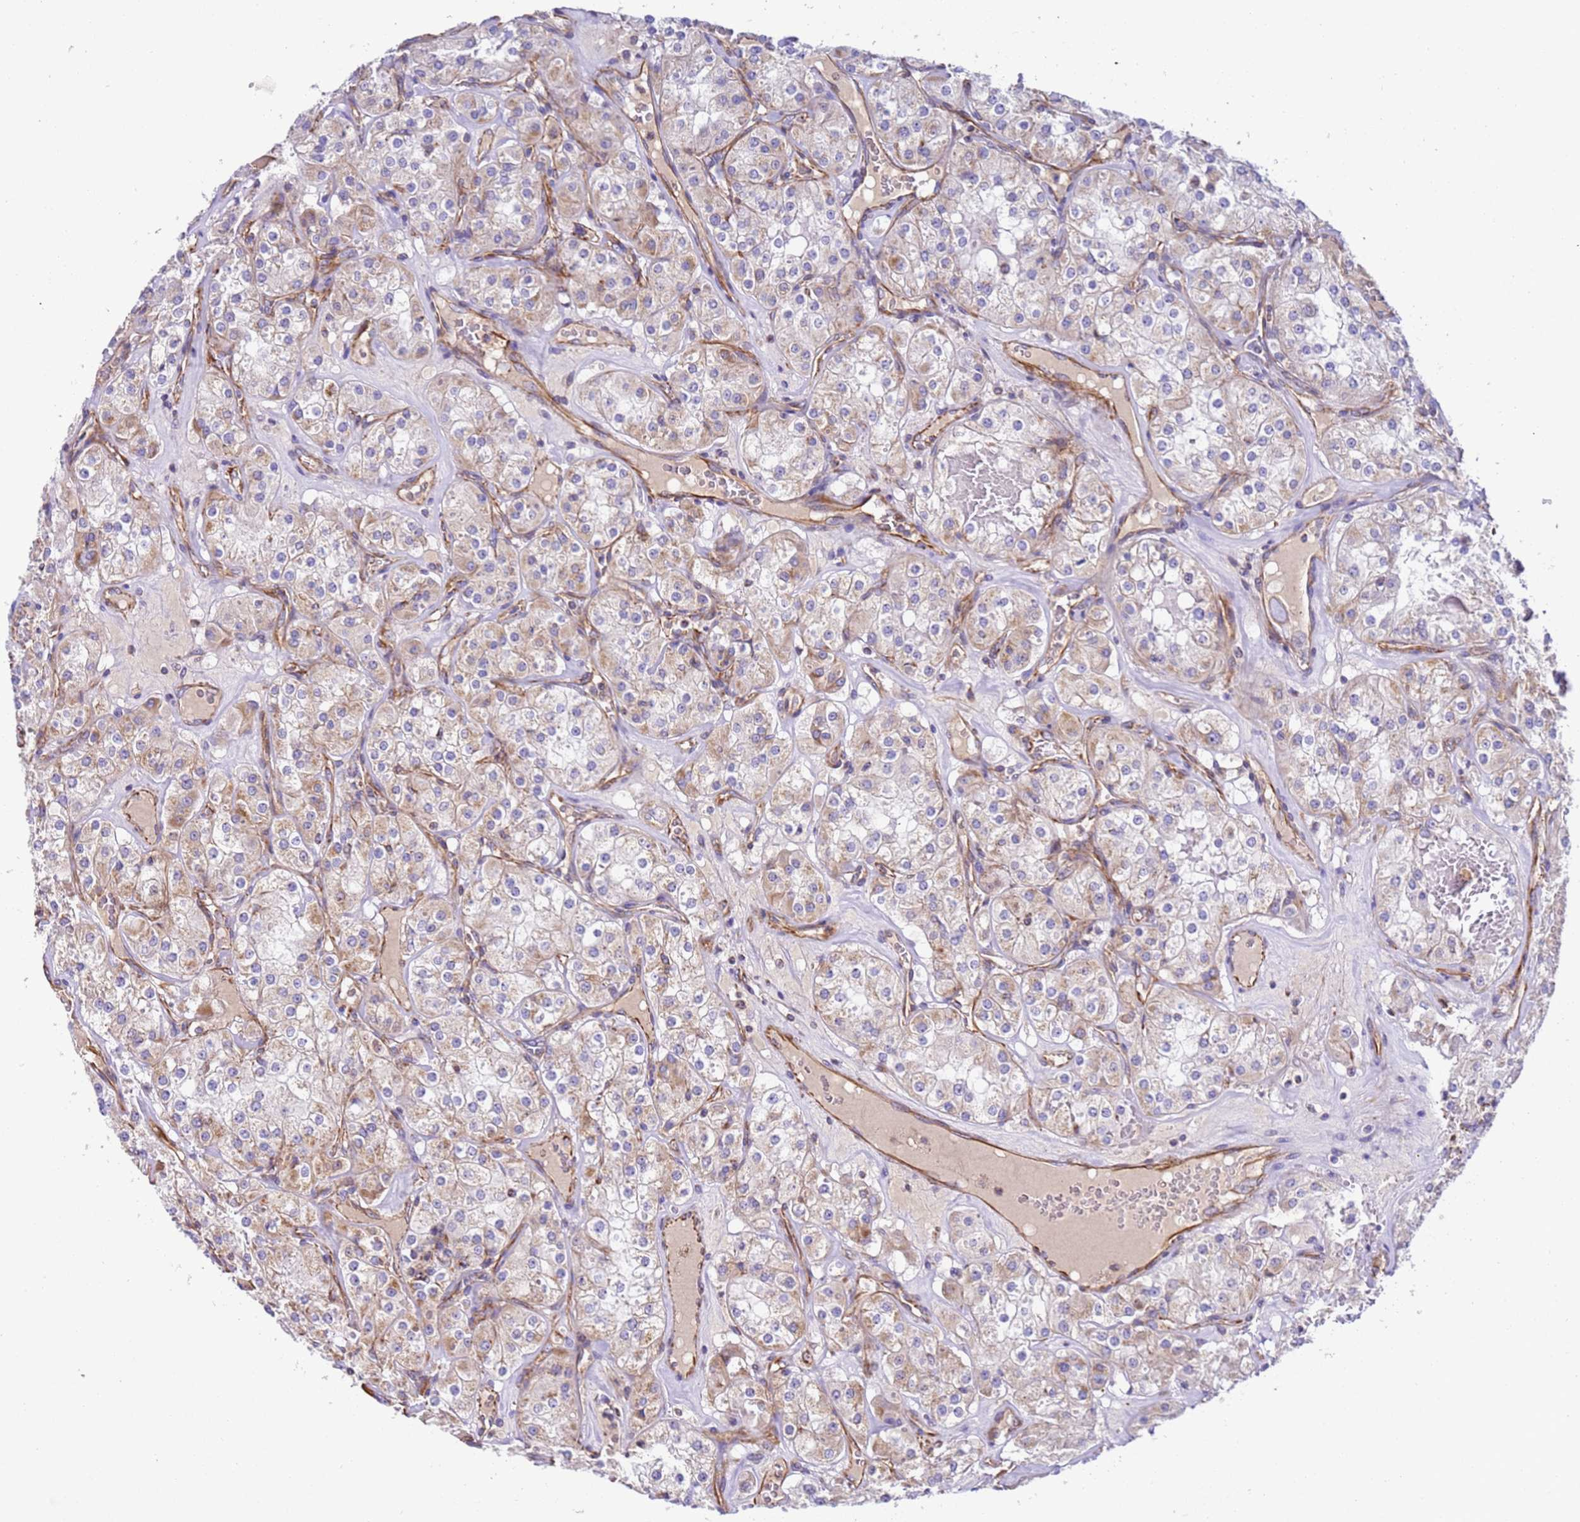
{"staining": {"intensity": "weak", "quantity": "<25%", "location": "cytoplasmic/membranous"}, "tissue": "renal cancer", "cell_type": "Tumor cells", "image_type": "cancer", "snomed": [{"axis": "morphology", "description": "Adenocarcinoma, NOS"}, {"axis": "topography", "description": "Kidney"}], "caption": "Protein analysis of renal adenocarcinoma demonstrates no significant staining in tumor cells. The staining was performed using DAB (3,3'-diaminobenzidine) to visualize the protein expression in brown, while the nuclei were stained in blue with hematoxylin (Magnification: 20x).", "gene": "MRPL20", "patient": {"sex": "male", "age": 77}}